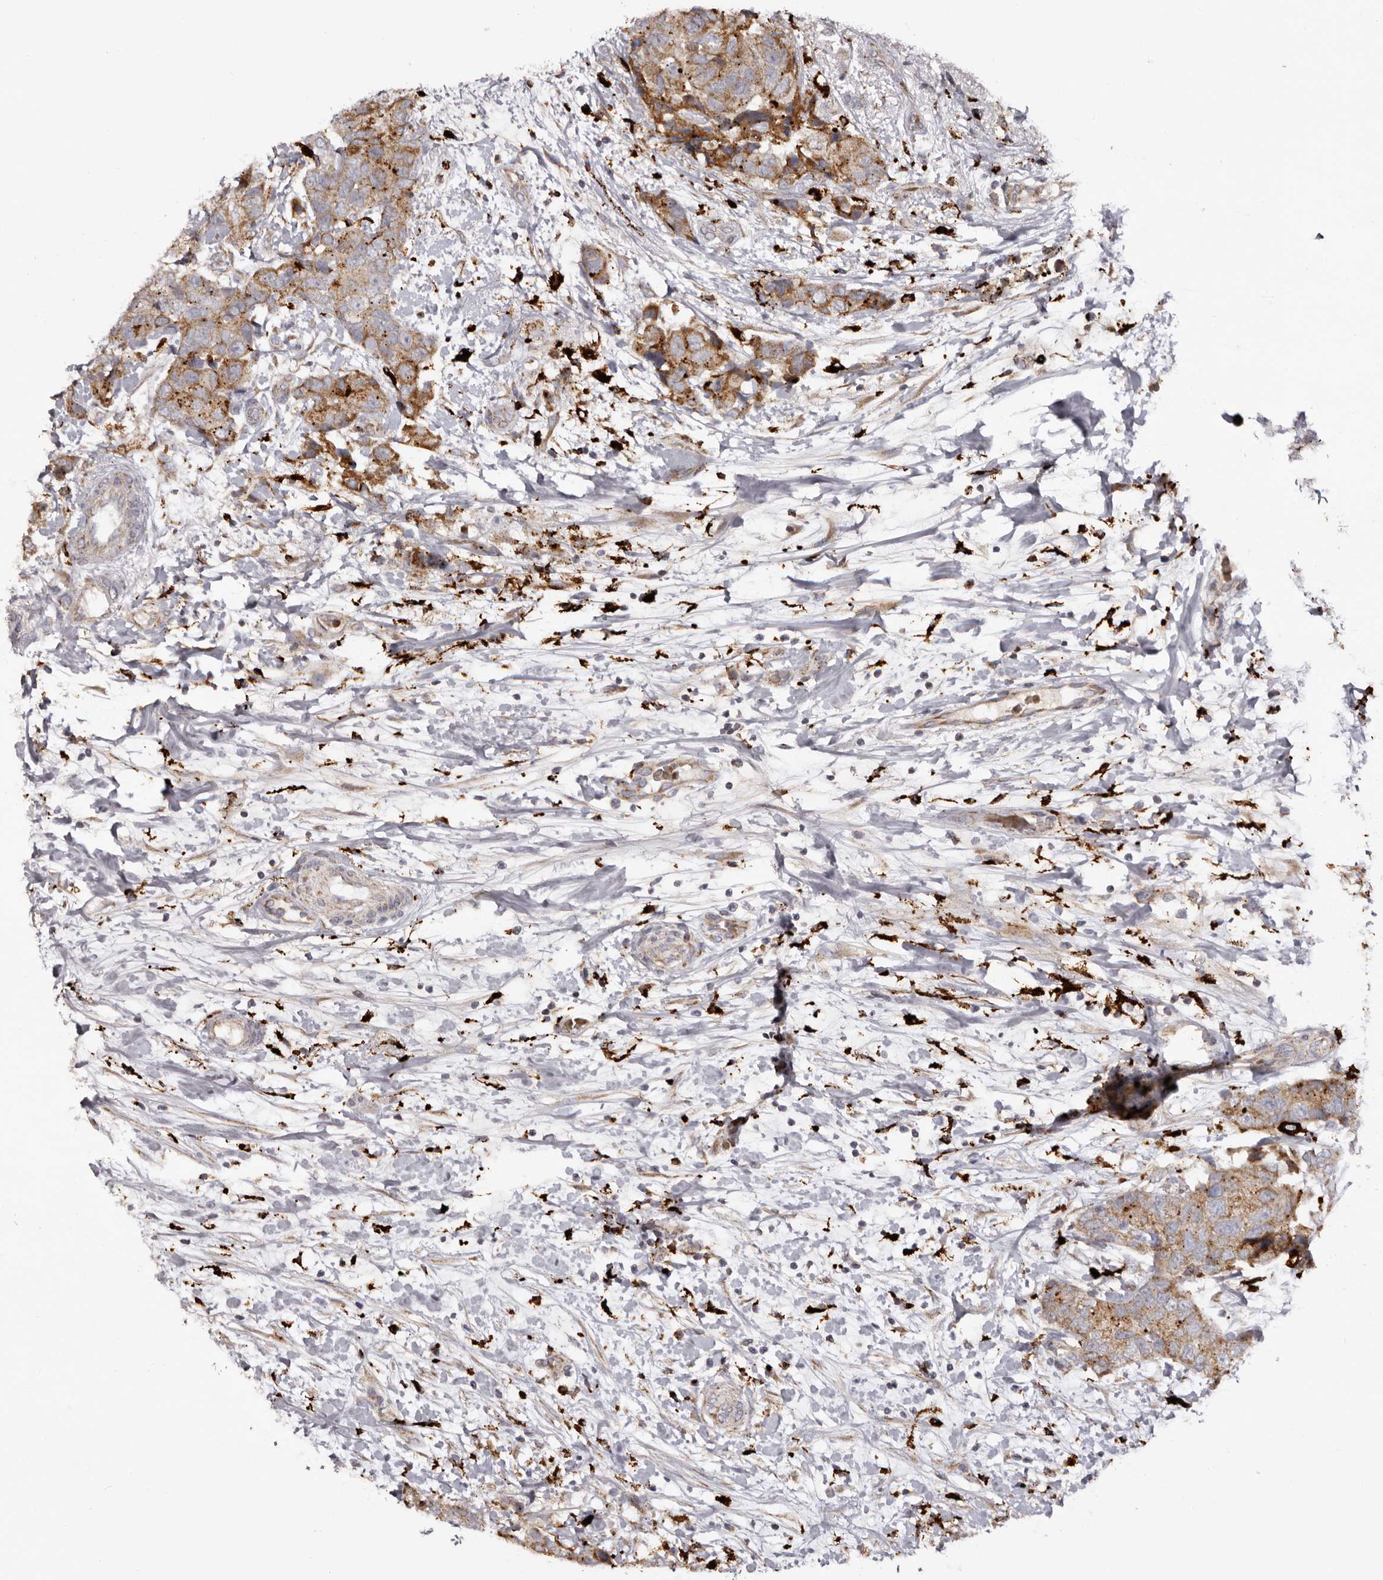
{"staining": {"intensity": "moderate", "quantity": ">75%", "location": "cytoplasmic/membranous"}, "tissue": "breast cancer", "cell_type": "Tumor cells", "image_type": "cancer", "snomed": [{"axis": "morphology", "description": "Duct carcinoma"}, {"axis": "topography", "description": "Breast"}], "caption": "Human breast cancer (invasive ductal carcinoma) stained with a protein marker shows moderate staining in tumor cells.", "gene": "MECR", "patient": {"sex": "female", "age": 62}}